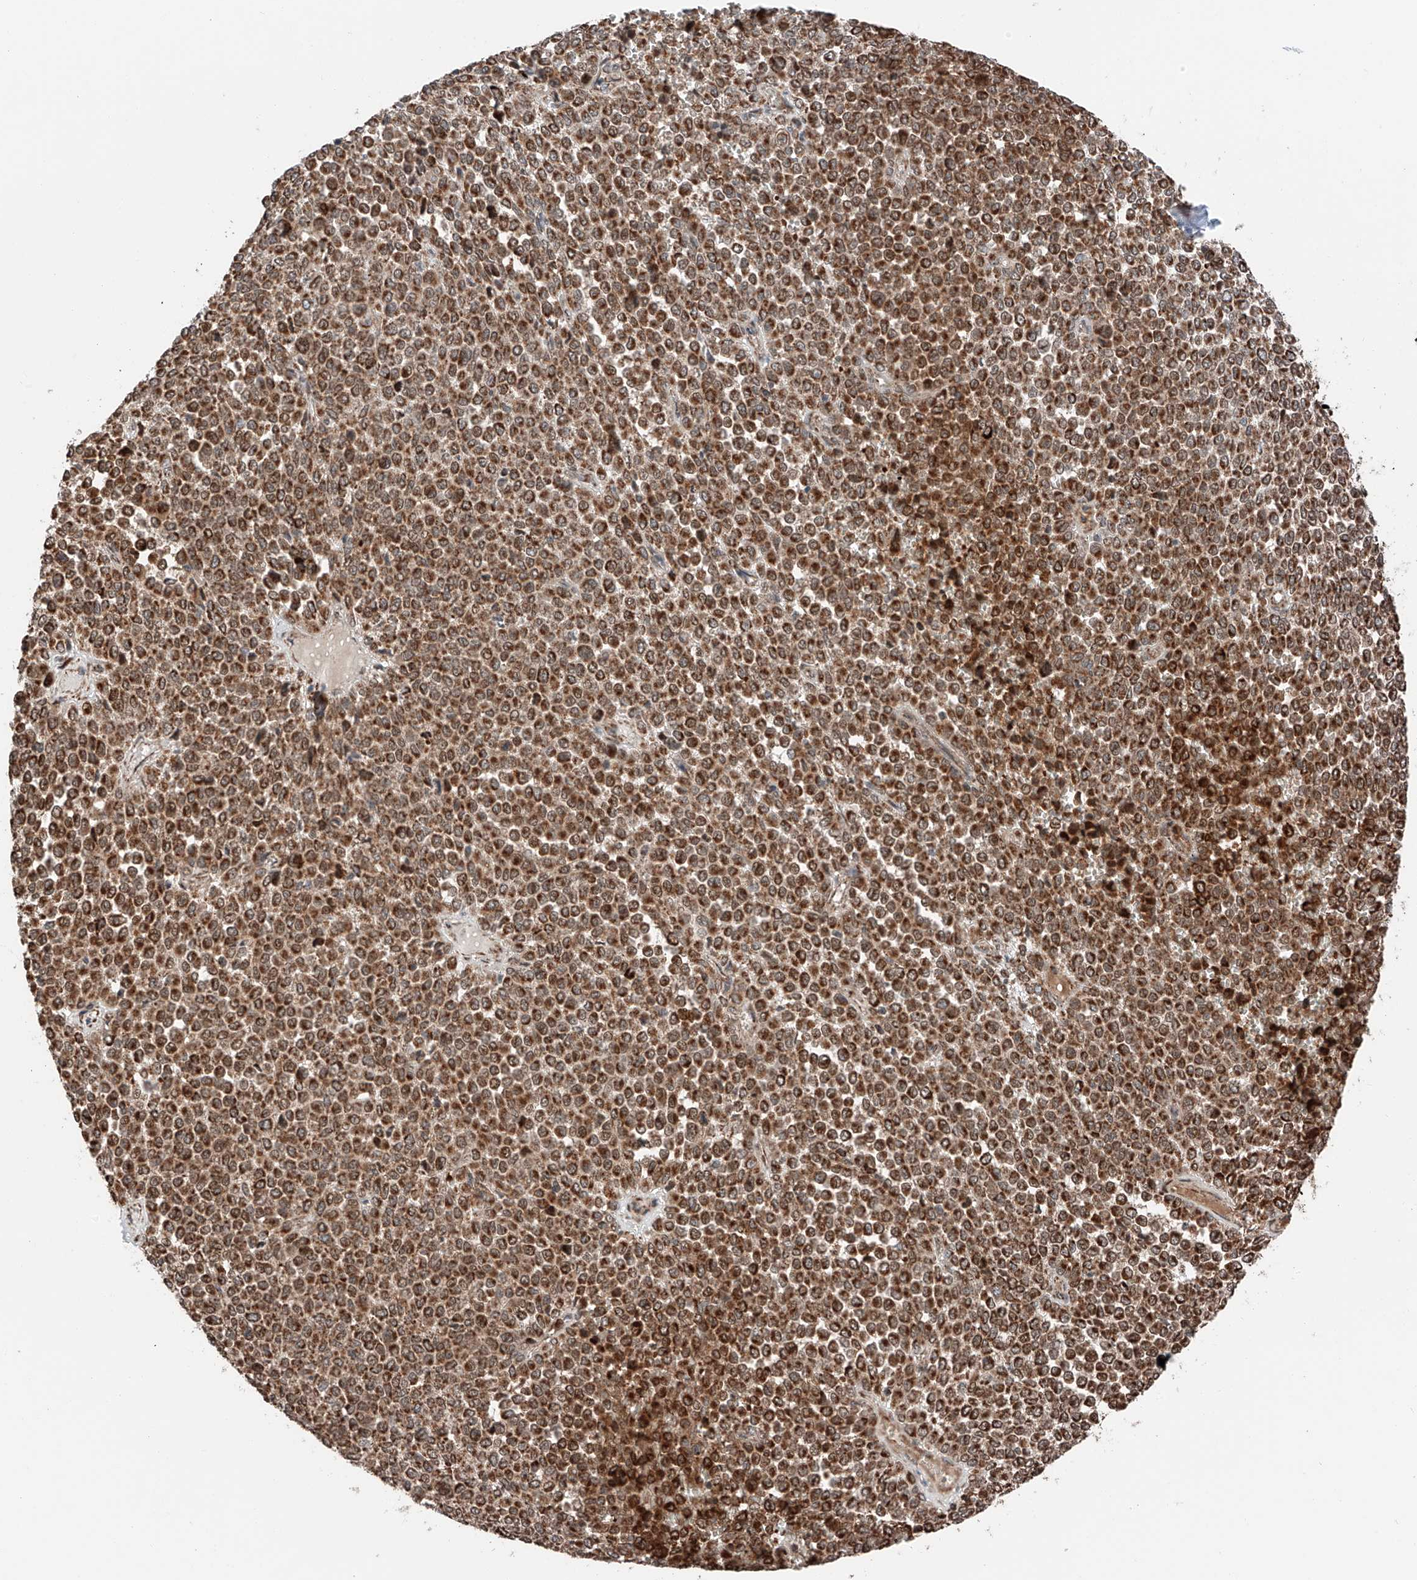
{"staining": {"intensity": "strong", "quantity": ">75%", "location": "cytoplasmic/membranous"}, "tissue": "melanoma", "cell_type": "Tumor cells", "image_type": "cancer", "snomed": [{"axis": "morphology", "description": "Malignant melanoma, Metastatic site"}, {"axis": "topography", "description": "Pancreas"}], "caption": "Melanoma stained with a protein marker reveals strong staining in tumor cells.", "gene": "ZSCAN29", "patient": {"sex": "female", "age": 30}}